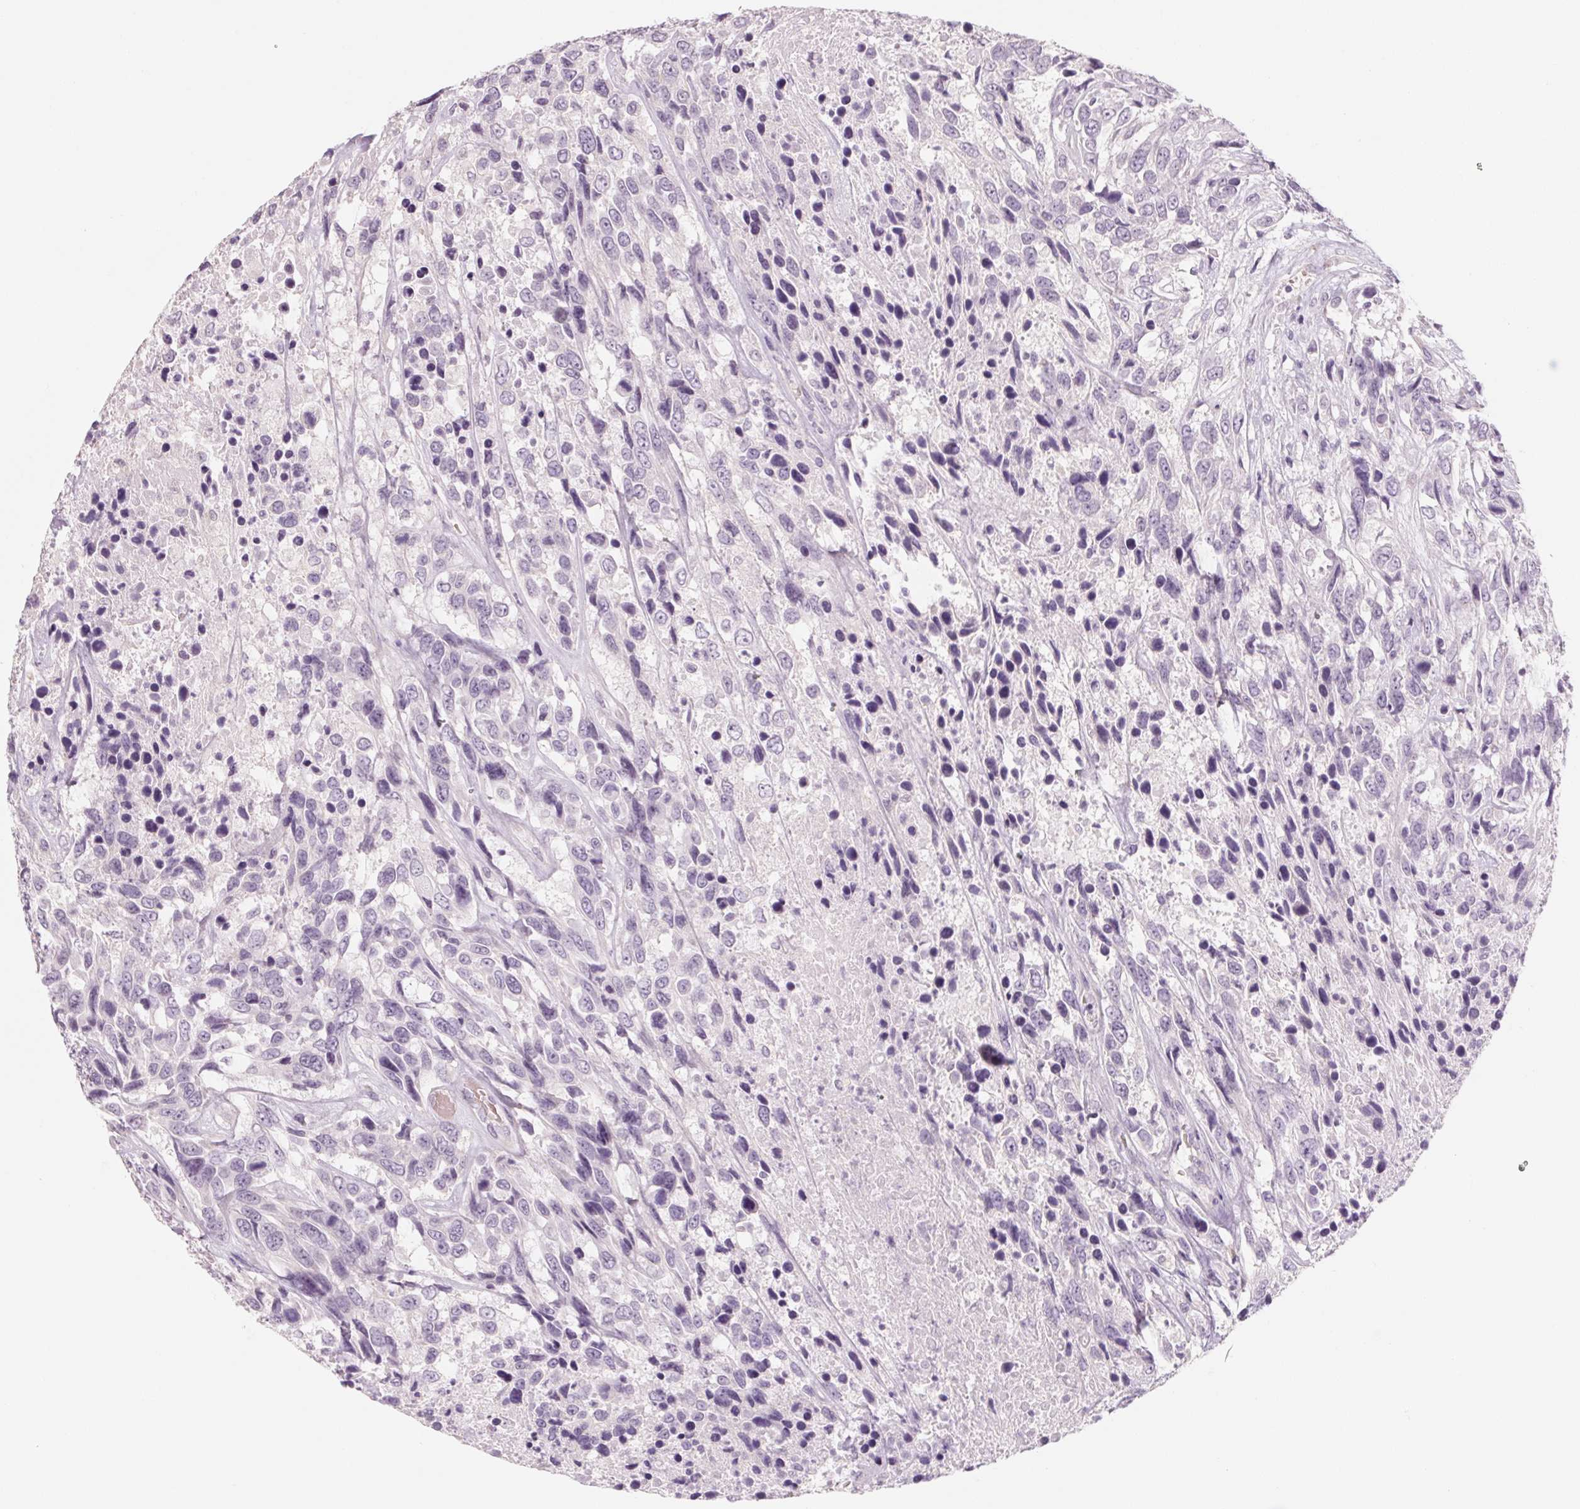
{"staining": {"intensity": "negative", "quantity": "none", "location": "none"}, "tissue": "urothelial cancer", "cell_type": "Tumor cells", "image_type": "cancer", "snomed": [{"axis": "morphology", "description": "Urothelial carcinoma, High grade"}, {"axis": "topography", "description": "Urinary bladder"}], "caption": "This is a image of immunohistochemistry staining of urothelial cancer, which shows no expression in tumor cells.", "gene": "POU1F1", "patient": {"sex": "female", "age": 70}}